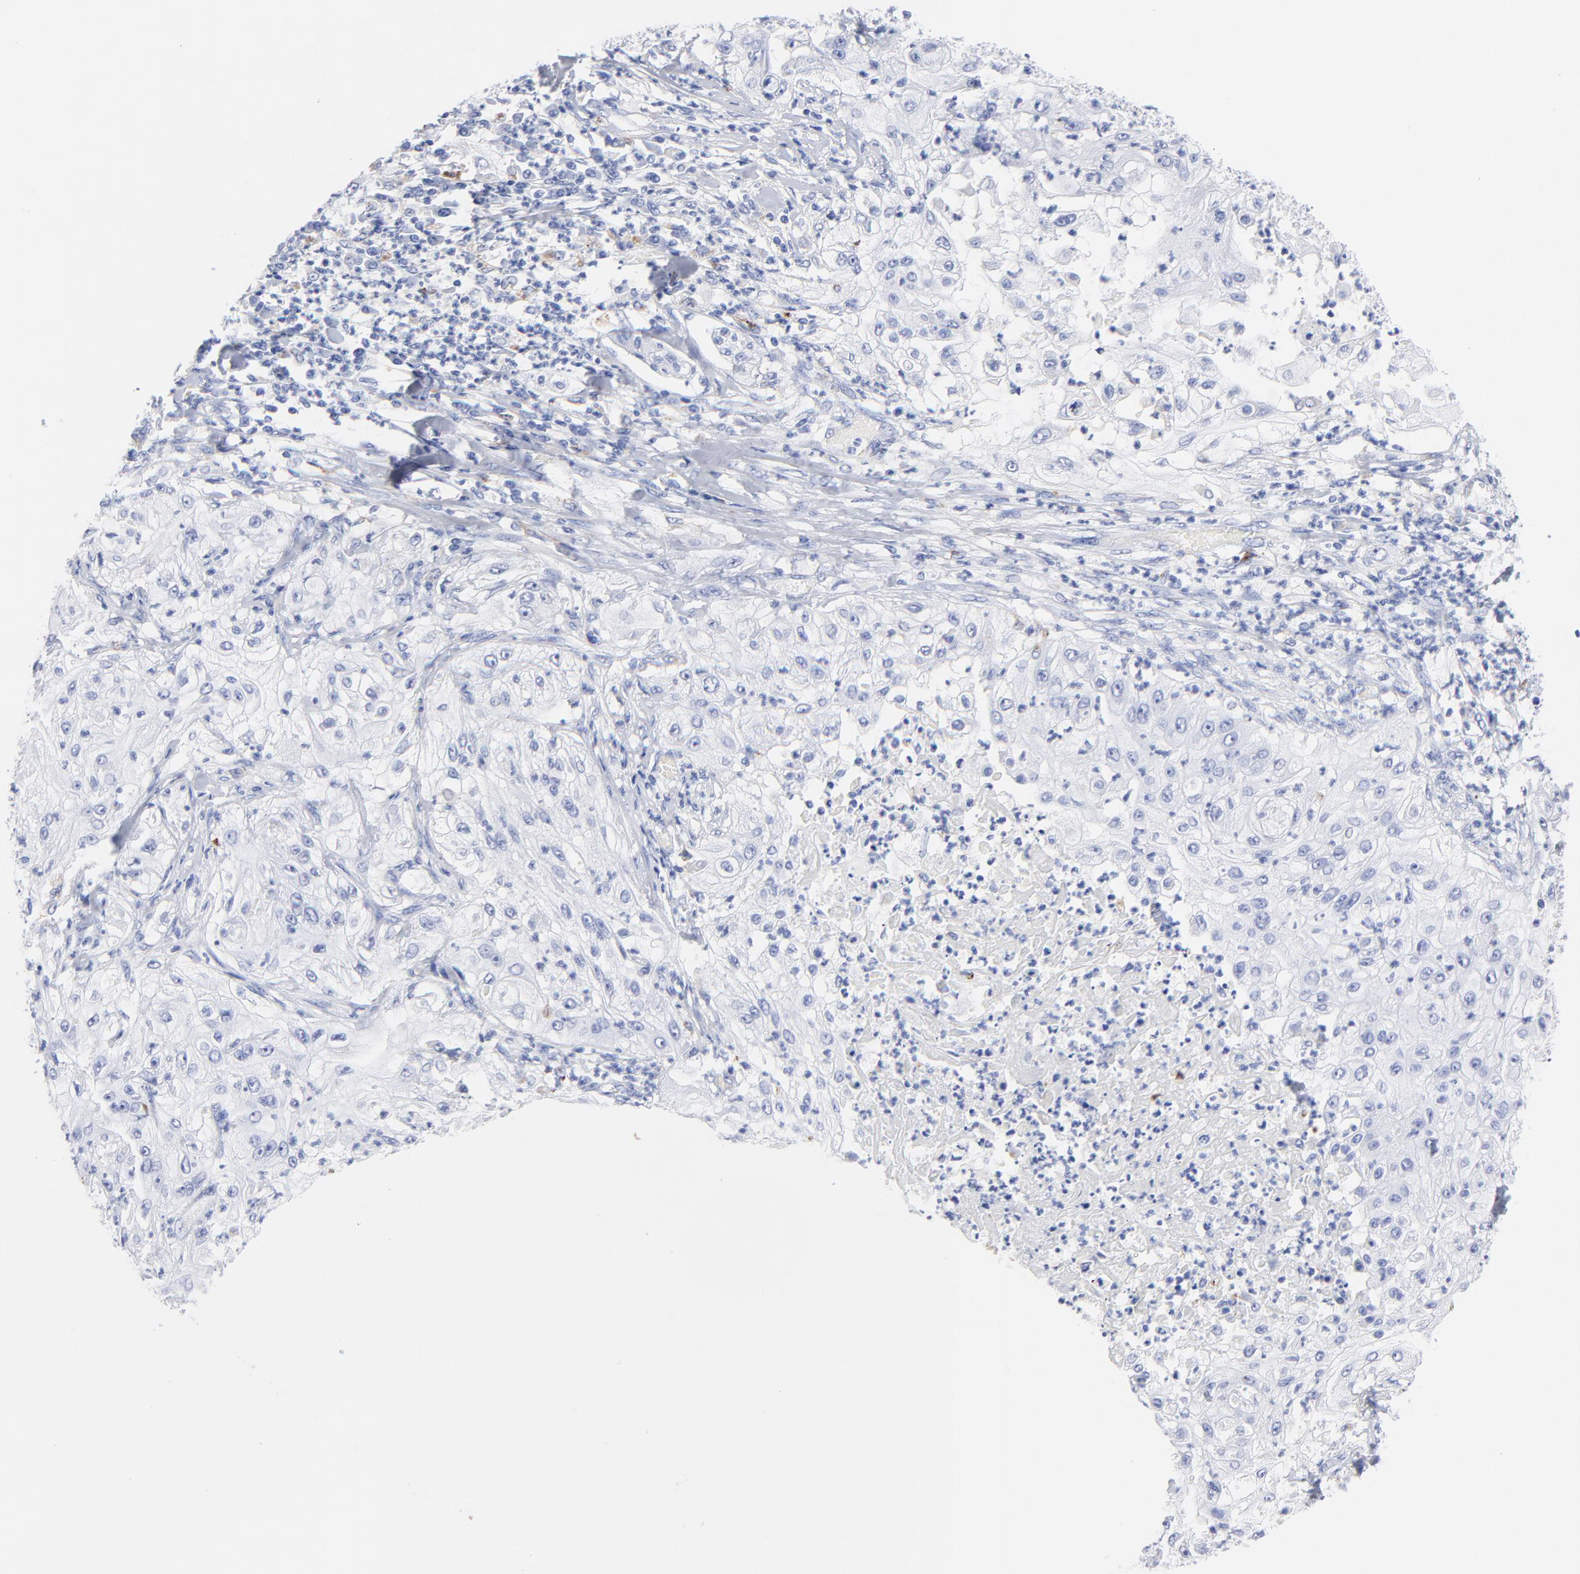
{"staining": {"intensity": "negative", "quantity": "none", "location": "none"}, "tissue": "lung cancer", "cell_type": "Tumor cells", "image_type": "cancer", "snomed": [{"axis": "morphology", "description": "Inflammation, NOS"}, {"axis": "morphology", "description": "Squamous cell carcinoma, NOS"}, {"axis": "topography", "description": "Lymph node"}, {"axis": "topography", "description": "Soft tissue"}, {"axis": "topography", "description": "Lung"}], "caption": "Immunohistochemical staining of human lung cancer (squamous cell carcinoma) reveals no significant positivity in tumor cells. Nuclei are stained in blue.", "gene": "CPVL", "patient": {"sex": "male", "age": 66}}